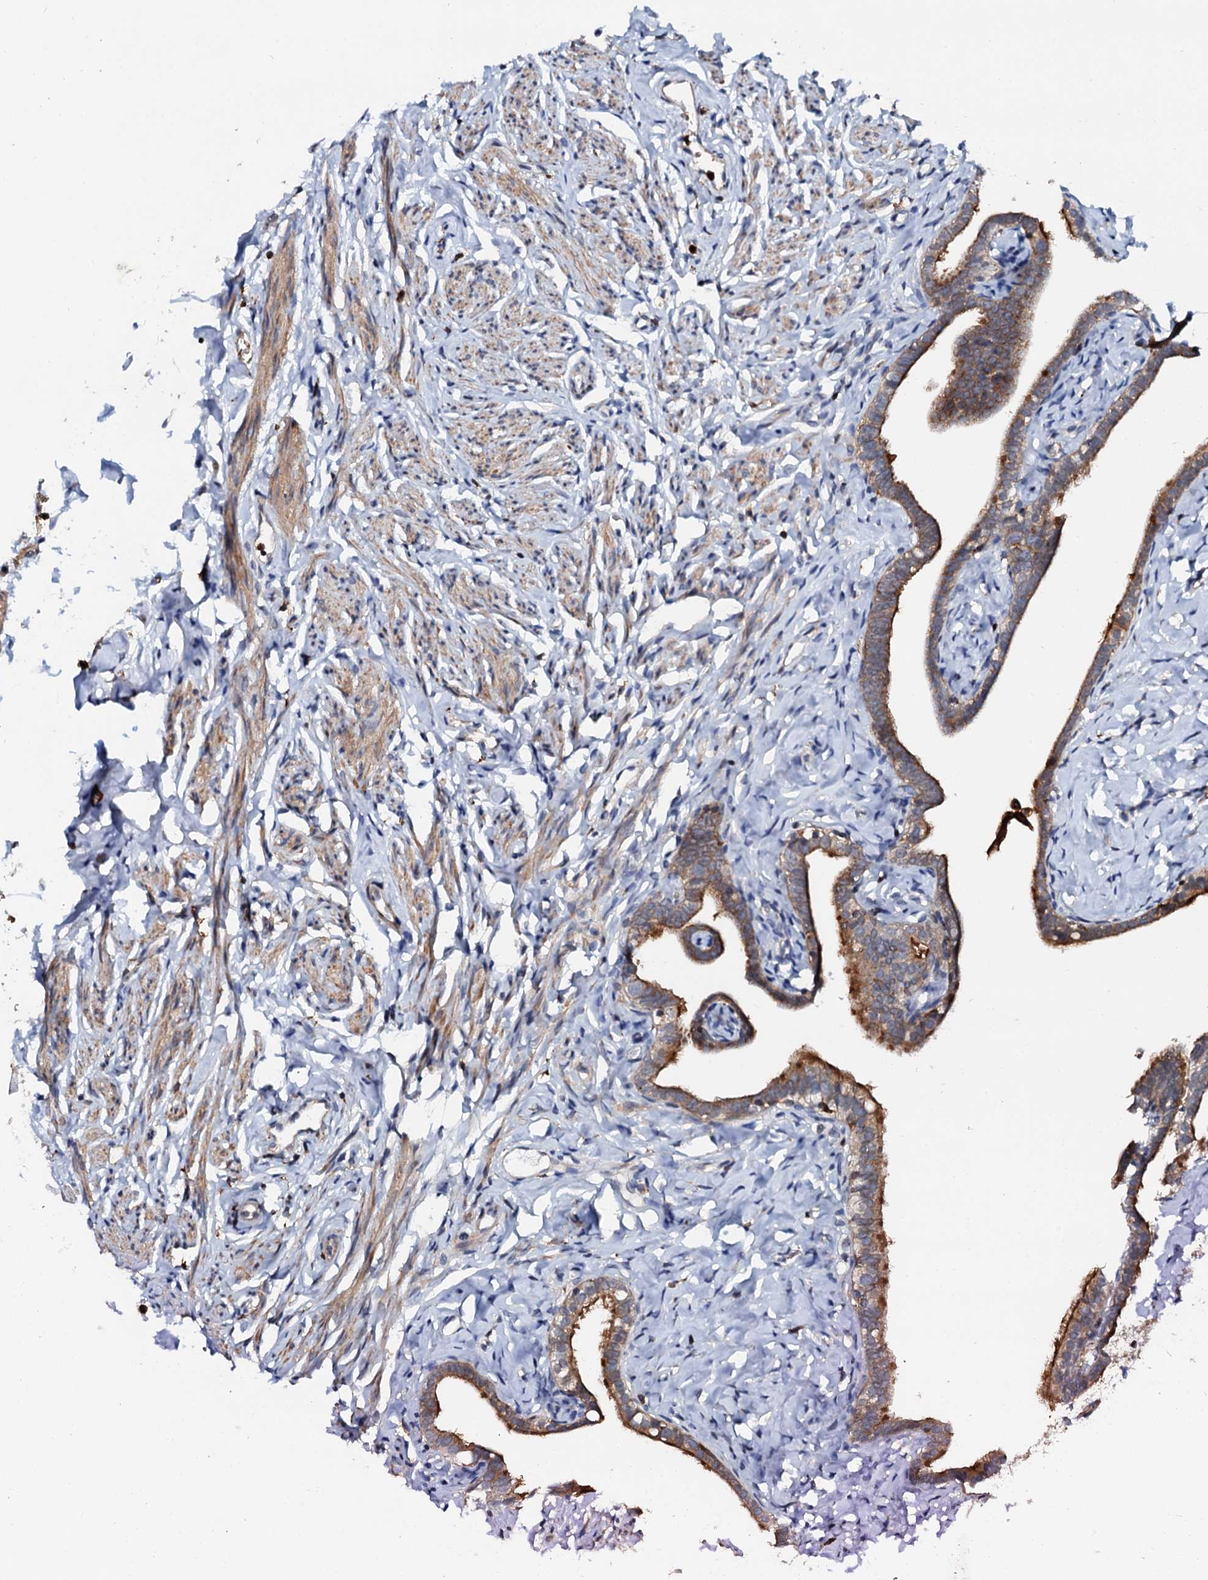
{"staining": {"intensity": "strong", "quantity": "25%-75%", "location": "cytoplasmic/membranous"}, "tissue": "fallopian tube", "cell_type": "Glandular cells", "image_type": "normal", "snomed": [{"axis": "morphology", "description": "Normal tissue, NOS"}, {"axis": "topography", "description": "Fallopian tube"}], "caption": "Immunohistochemical staining of unremarkable fallopian tube shows high levels of strong cytoplasmic/membranous staining in approximately 25%-75% of glandular cells.", "gene": "VAMP8", "patient": {"sex": "female", "age": 66}}